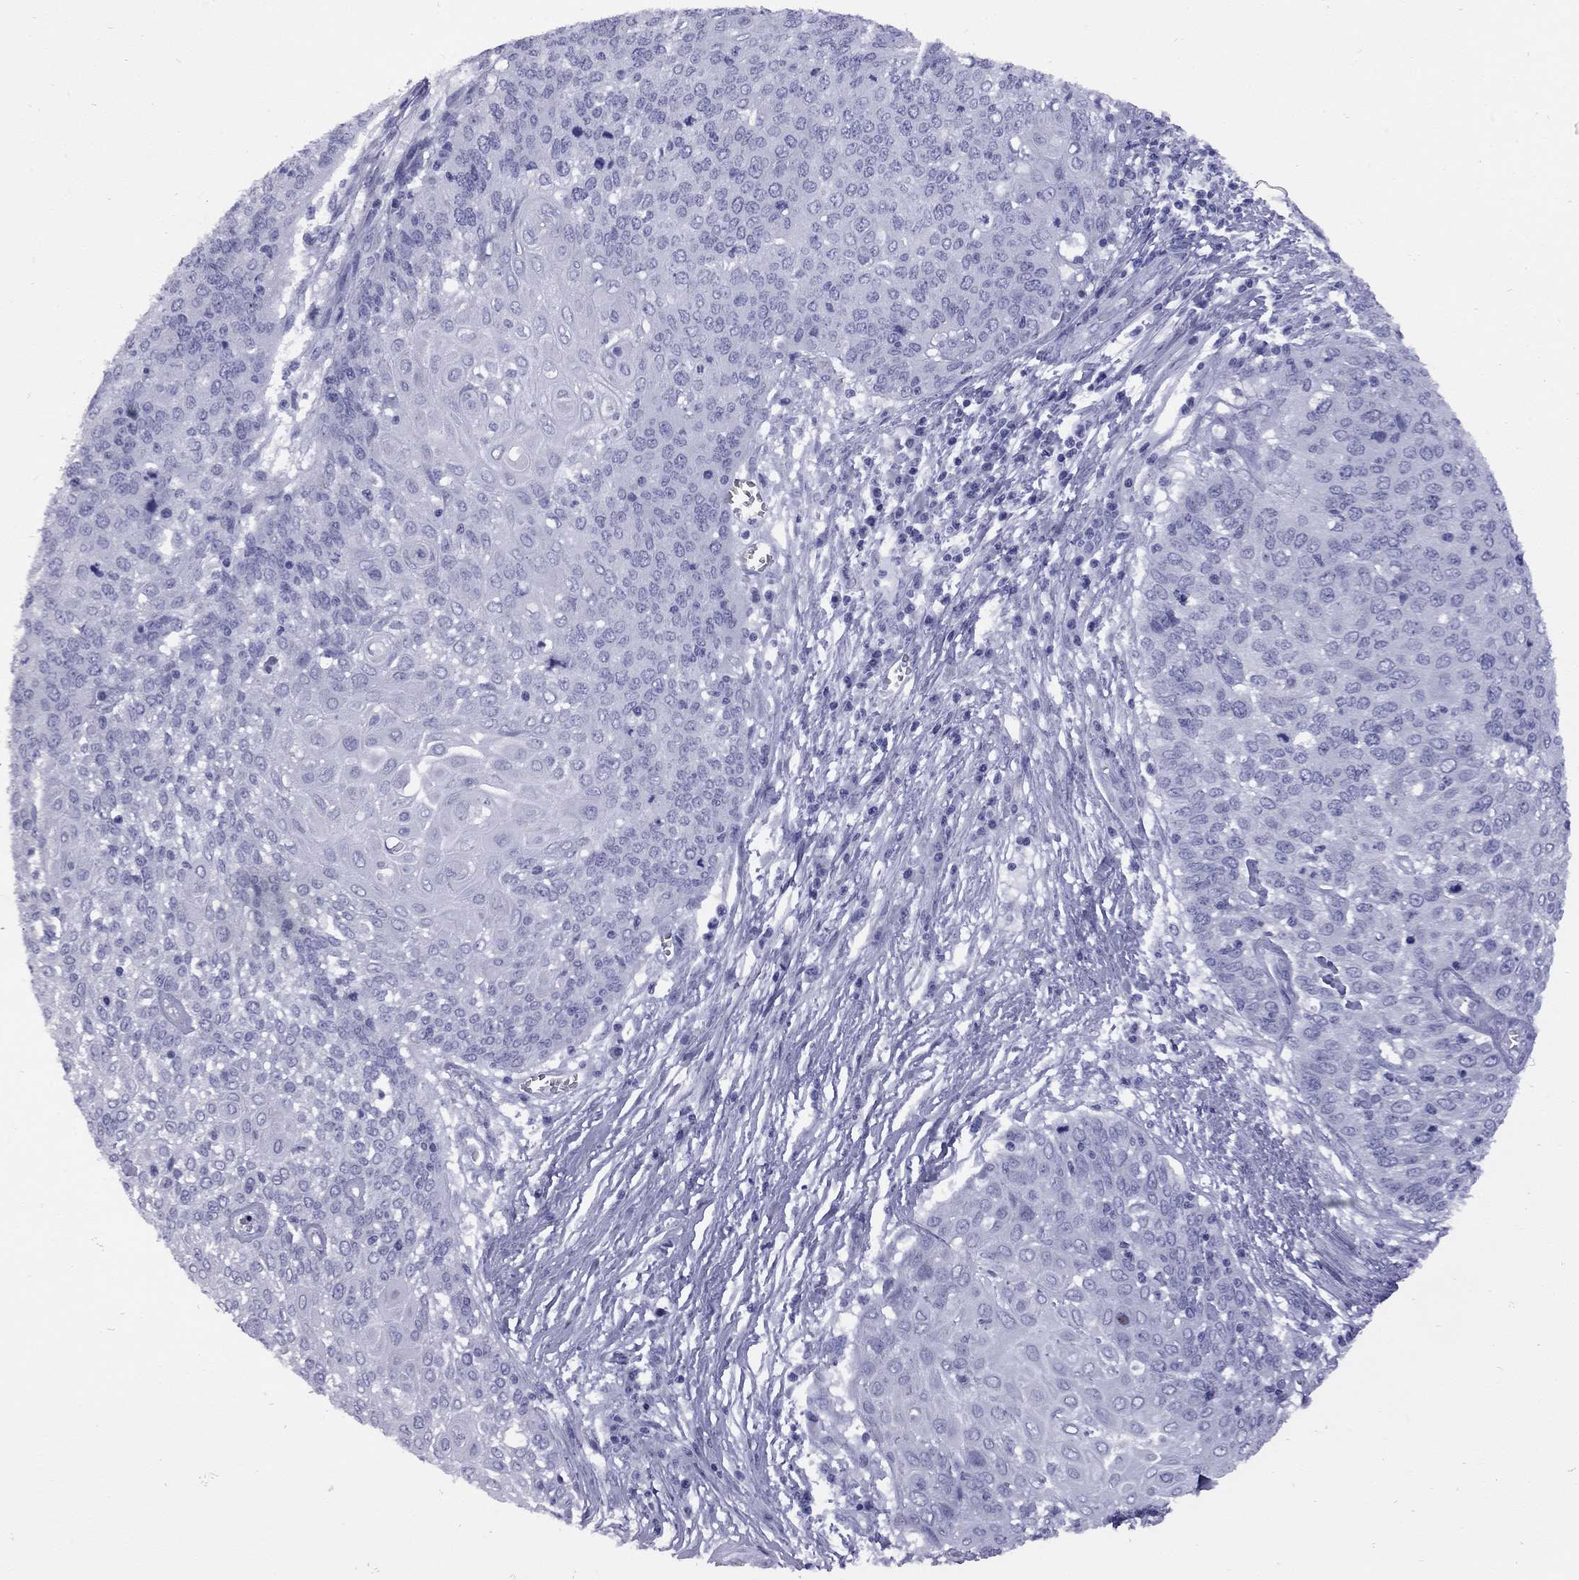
{"staining": {"intensity": "negative", "quantity": "none", "location": "none"}, "tissue": "cervical cancer", "cell_type": "Tumor cells", "image_type": "cancer", "snomed": [{"axis": "morphology", "description": "Squamous cell carcinoma, NOS"}, {"axis": "topography", "description": "Cervix"}], "caption": "There is no significant staining in tumor cells of cervical cancer.", "gene": "EPPIN", "patient": {"sex": "female", "age": 39}}